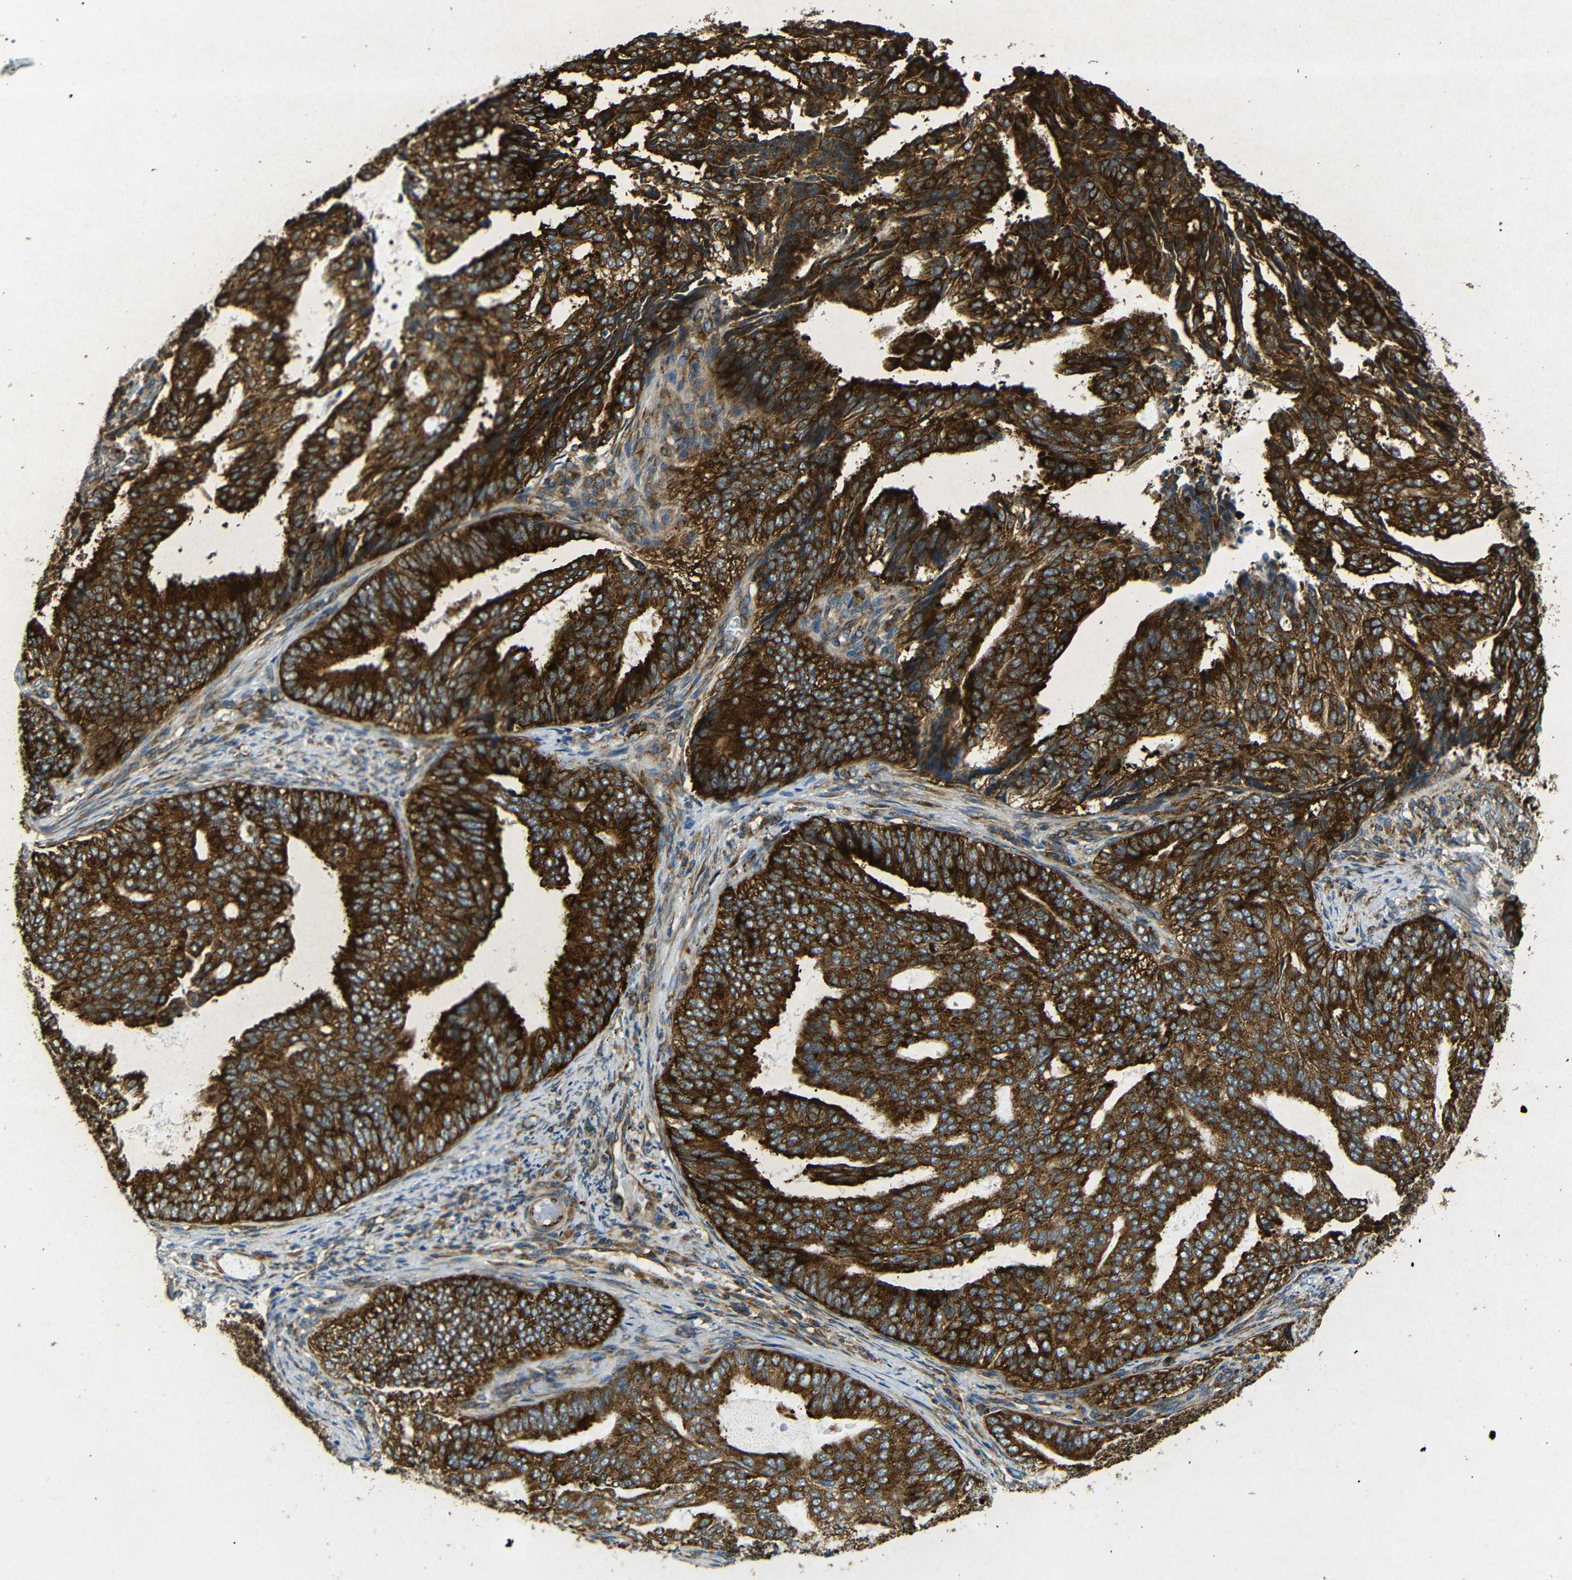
{"staining": {"intensity": "strong", "quantity": ">75%", "location": "cytoplasmic/membranous"}, "tissue": "endometrial cancer", "cell_type": "Tumor cells", "image_type": "cancer", "snomed": [{"axis": "morphology", "description": "Adenocarcinoma, NOS"}, {"axis": "topography", "description": "Endometrium"}], "caption": "Endometrial adenocarcinoma was stained to show a protein in brown. There is high levels of strong cytoplasmic/membranous staining in approximately >75% of tumor cells.", "gene": "BTF3", "patient": {"sex": "female", "age": 58}}